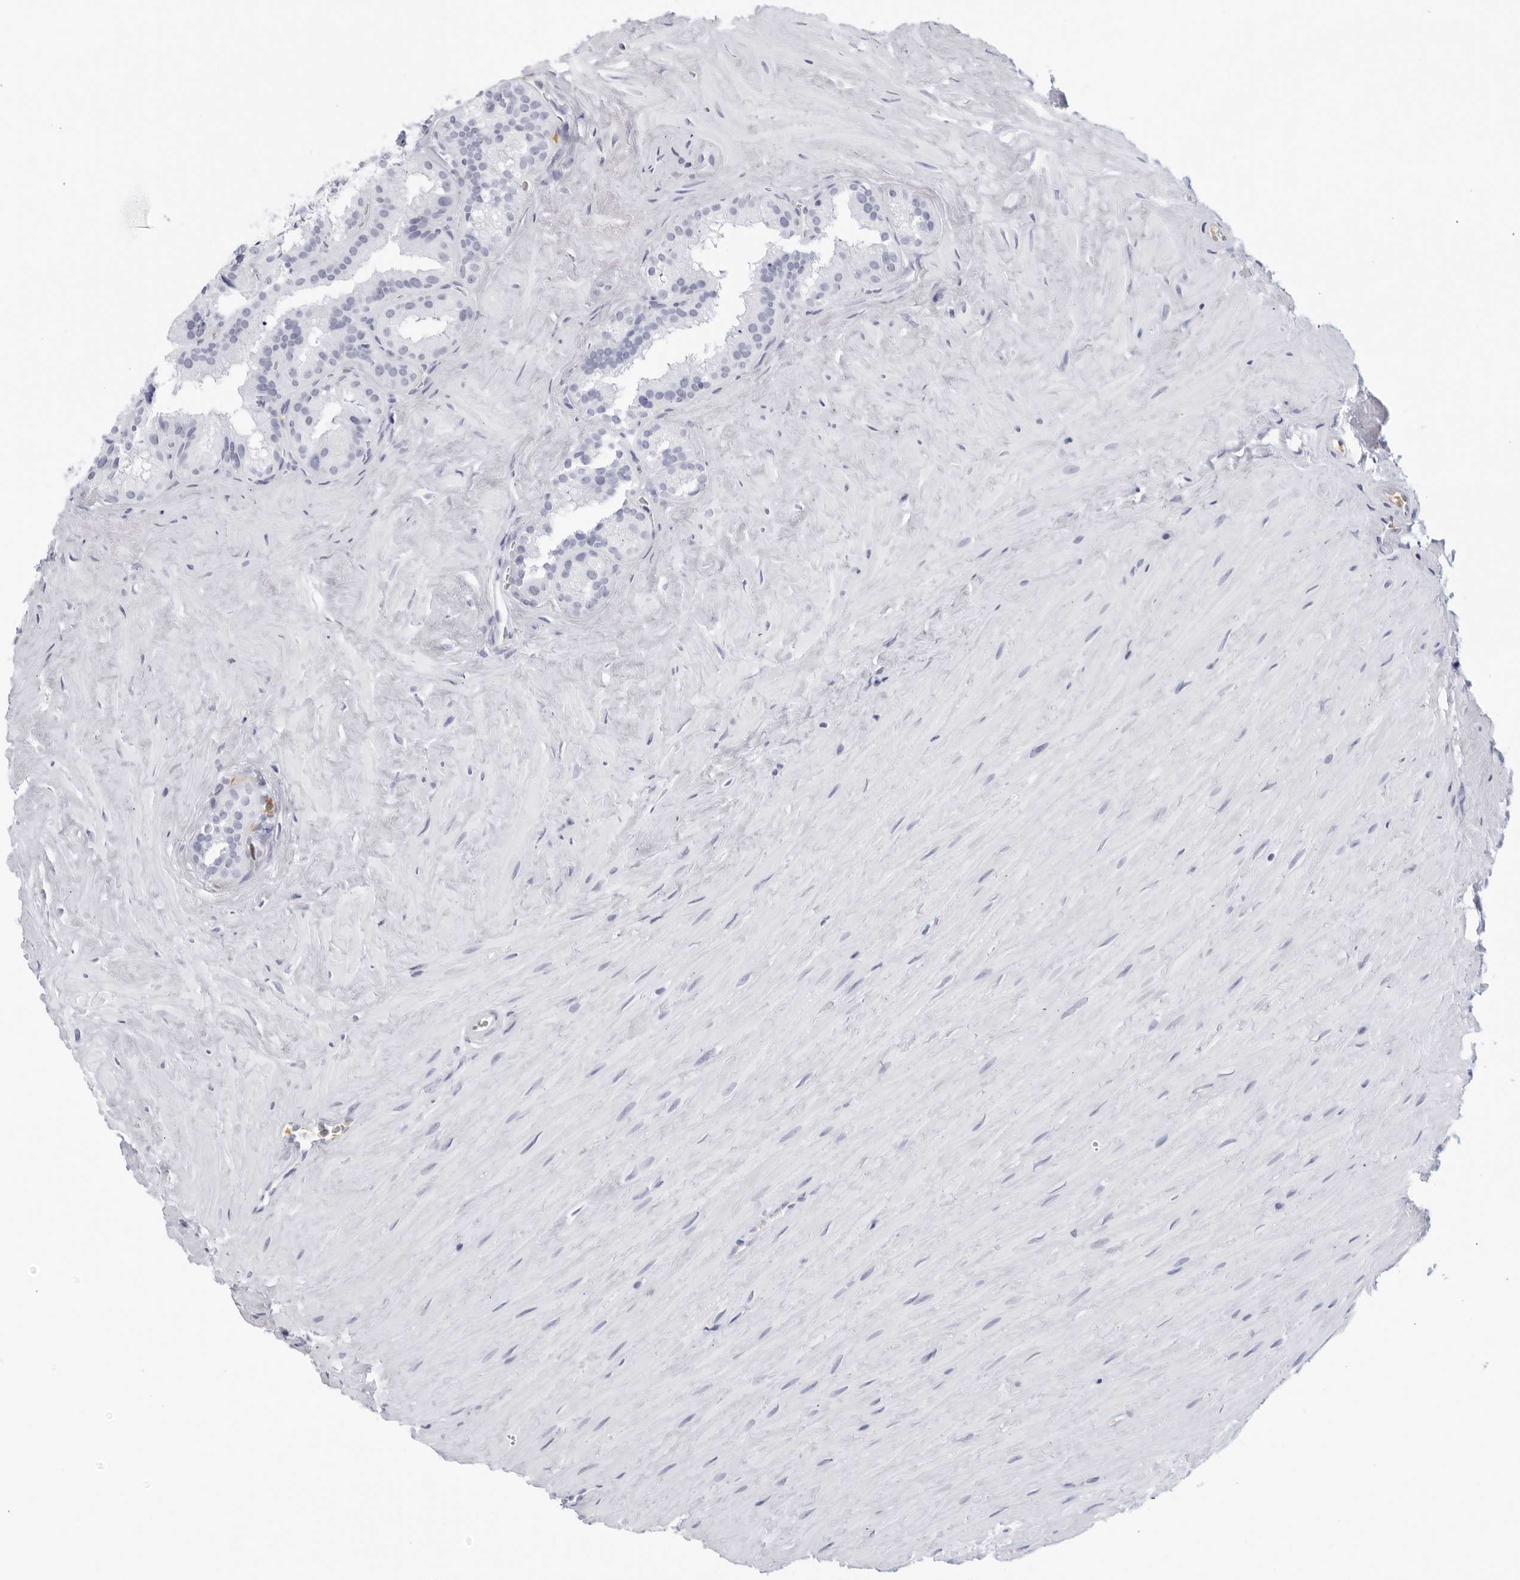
{"staining": {"intensity": "negative", "quantity": "none", "location": "none"}, "tissue": "seminal vesicle", "cell_type": "Glandular cells", "image_type": "normal", "snomed": [{"axis": "morphology", "description": "Normal tissue, NOS"}, {"axis": "topography", "description": "Prostate"}, {"axis": "topography", "description": "Seminal veicle"}], "caption": "IHC of normal seminal vesicle exhibits no positivity in glandular cells. The staining was performed using DAB (3,3'-diaminobenzidine) to visualize the protein expression in brown, while the nuclei were stained in blue with hematoxylin (Magnification: 20x).", "gene": "FGG", "patient": {"sex": "male", "age": 59}}